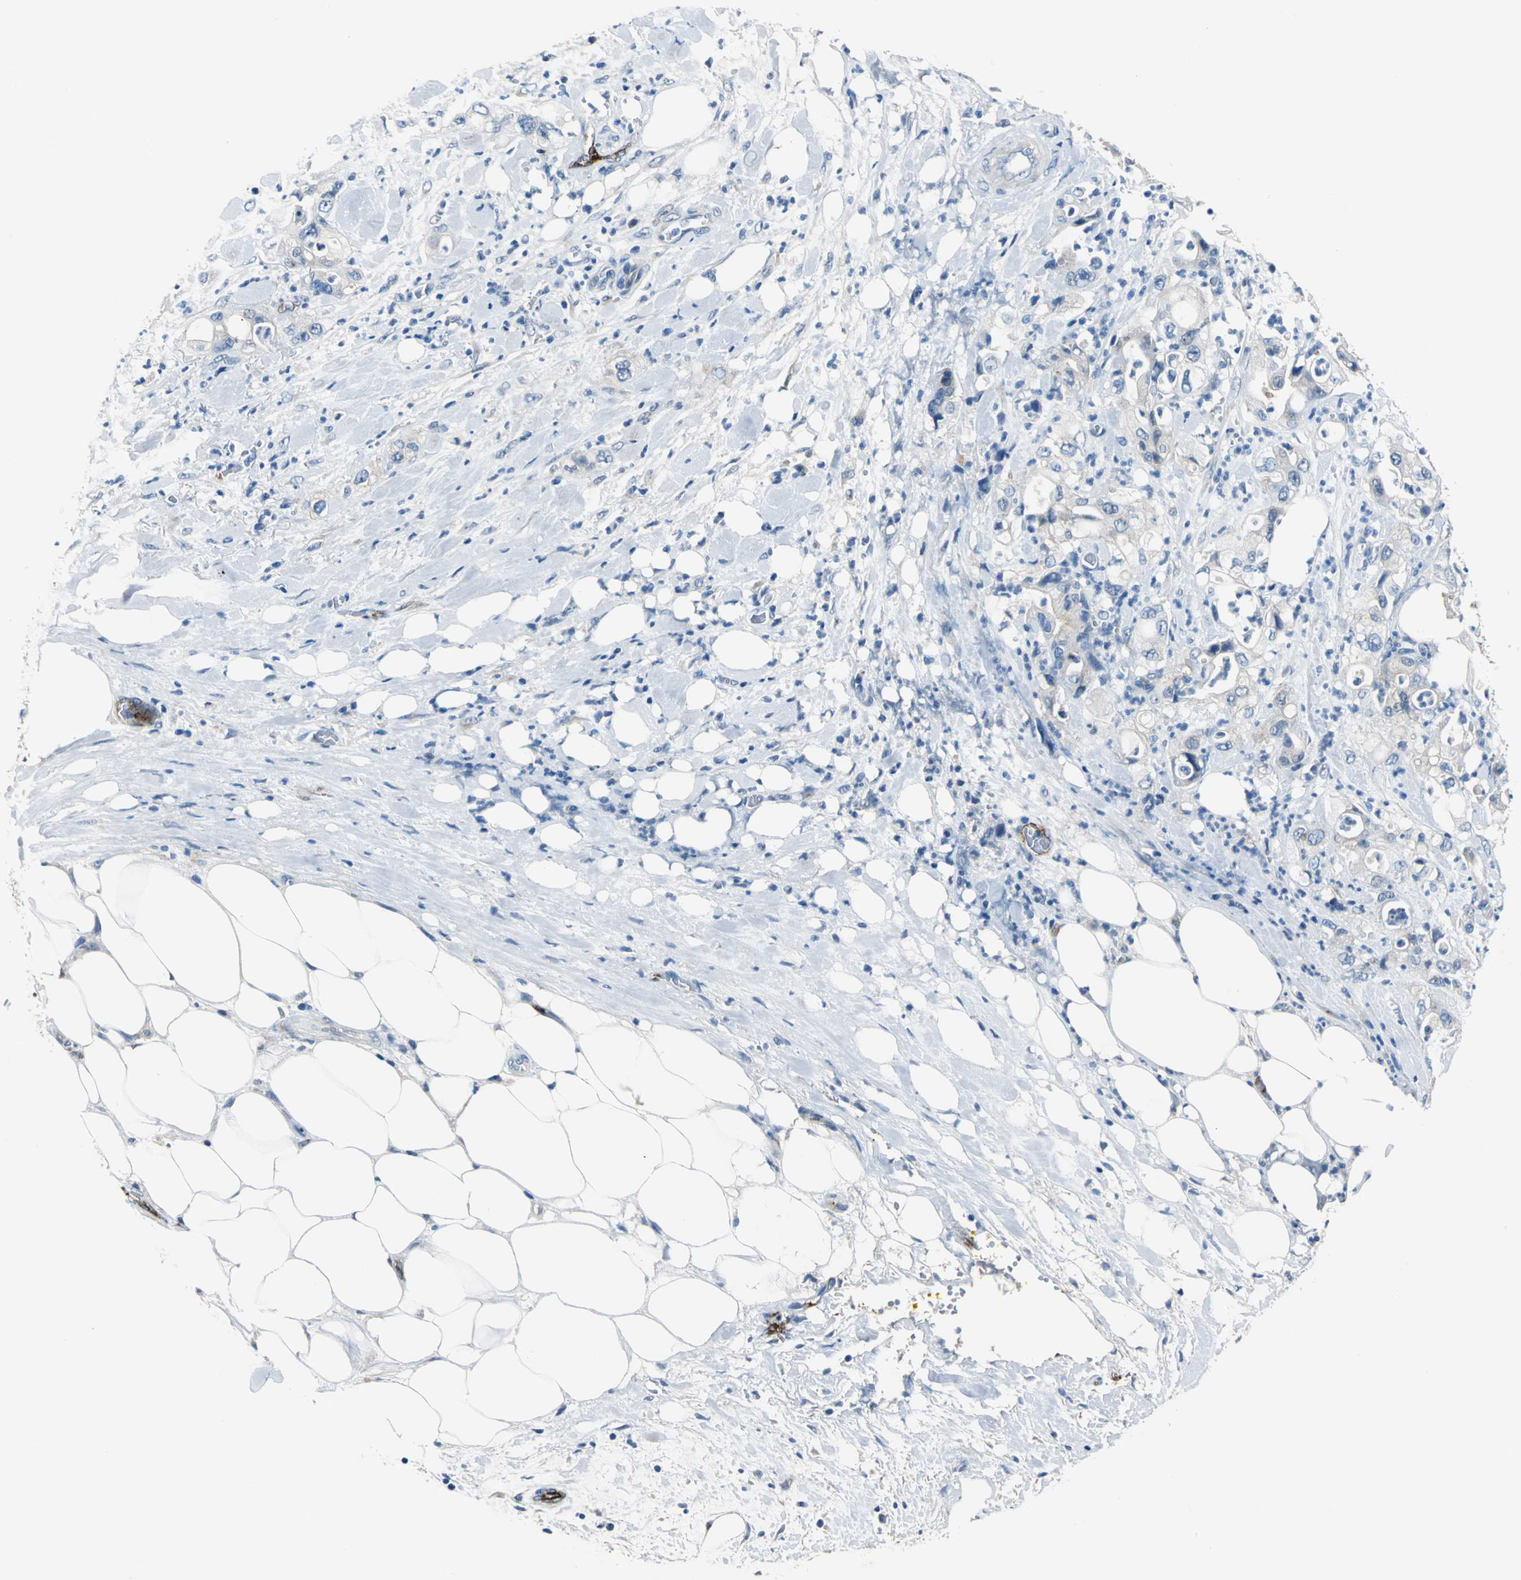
{"staining": {"intensity": "negative", "quantity": "none", "location": "none"}, "tissue": "pancreatic cancer", "cell_type": "Tumor cells", "image_type": "cancer", "snomed": [{"axis": "morphology", "description": "Adenocarcinoma, NOS"}, {"axis": "topography", "description": "Pancreas"}], "caption": "This is an IHC micrograph of human adenocarcinoma (pancreatic). There is no expression in tumor cells.", "gene": "SELP", "patient": {"sex": "male", "age": 70}}